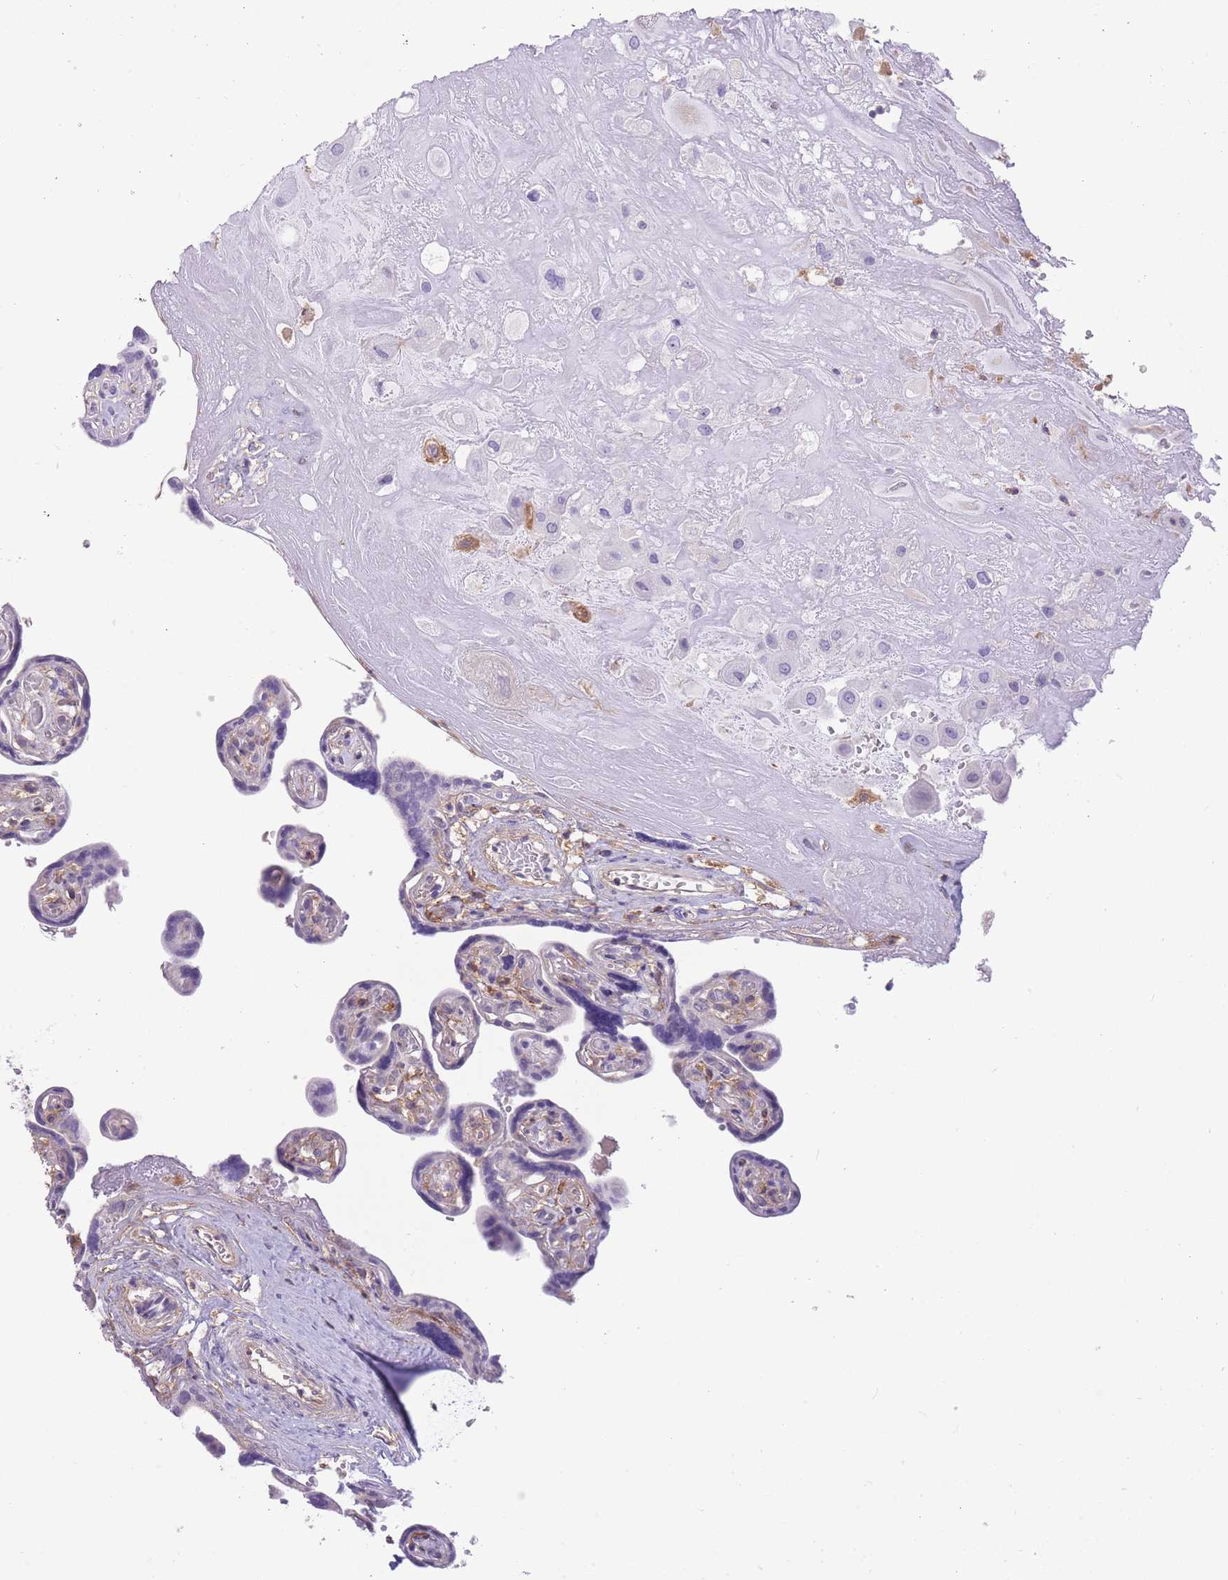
{"staining": {"intensity": "moderate", "quantity": "<25%", "location": "cytoplasmic/membranous"}, "tissue": "placenta", "cell_type": "Decidual cells", "image_type": "normal", "snomed": [{"axis": "morphology", "description": "Normal tissue, NOS"}, {"axis": "topography", "description": "Placenta"}], "caption": "There is low levels of moderate cytoplasmic/membranous expression in decidual cells of benign placenta, as demonstrated by immunohistochemical staining (brown color).", "gene": "PRKAR1A", "patient": {"sex": "female", "age": 32}}